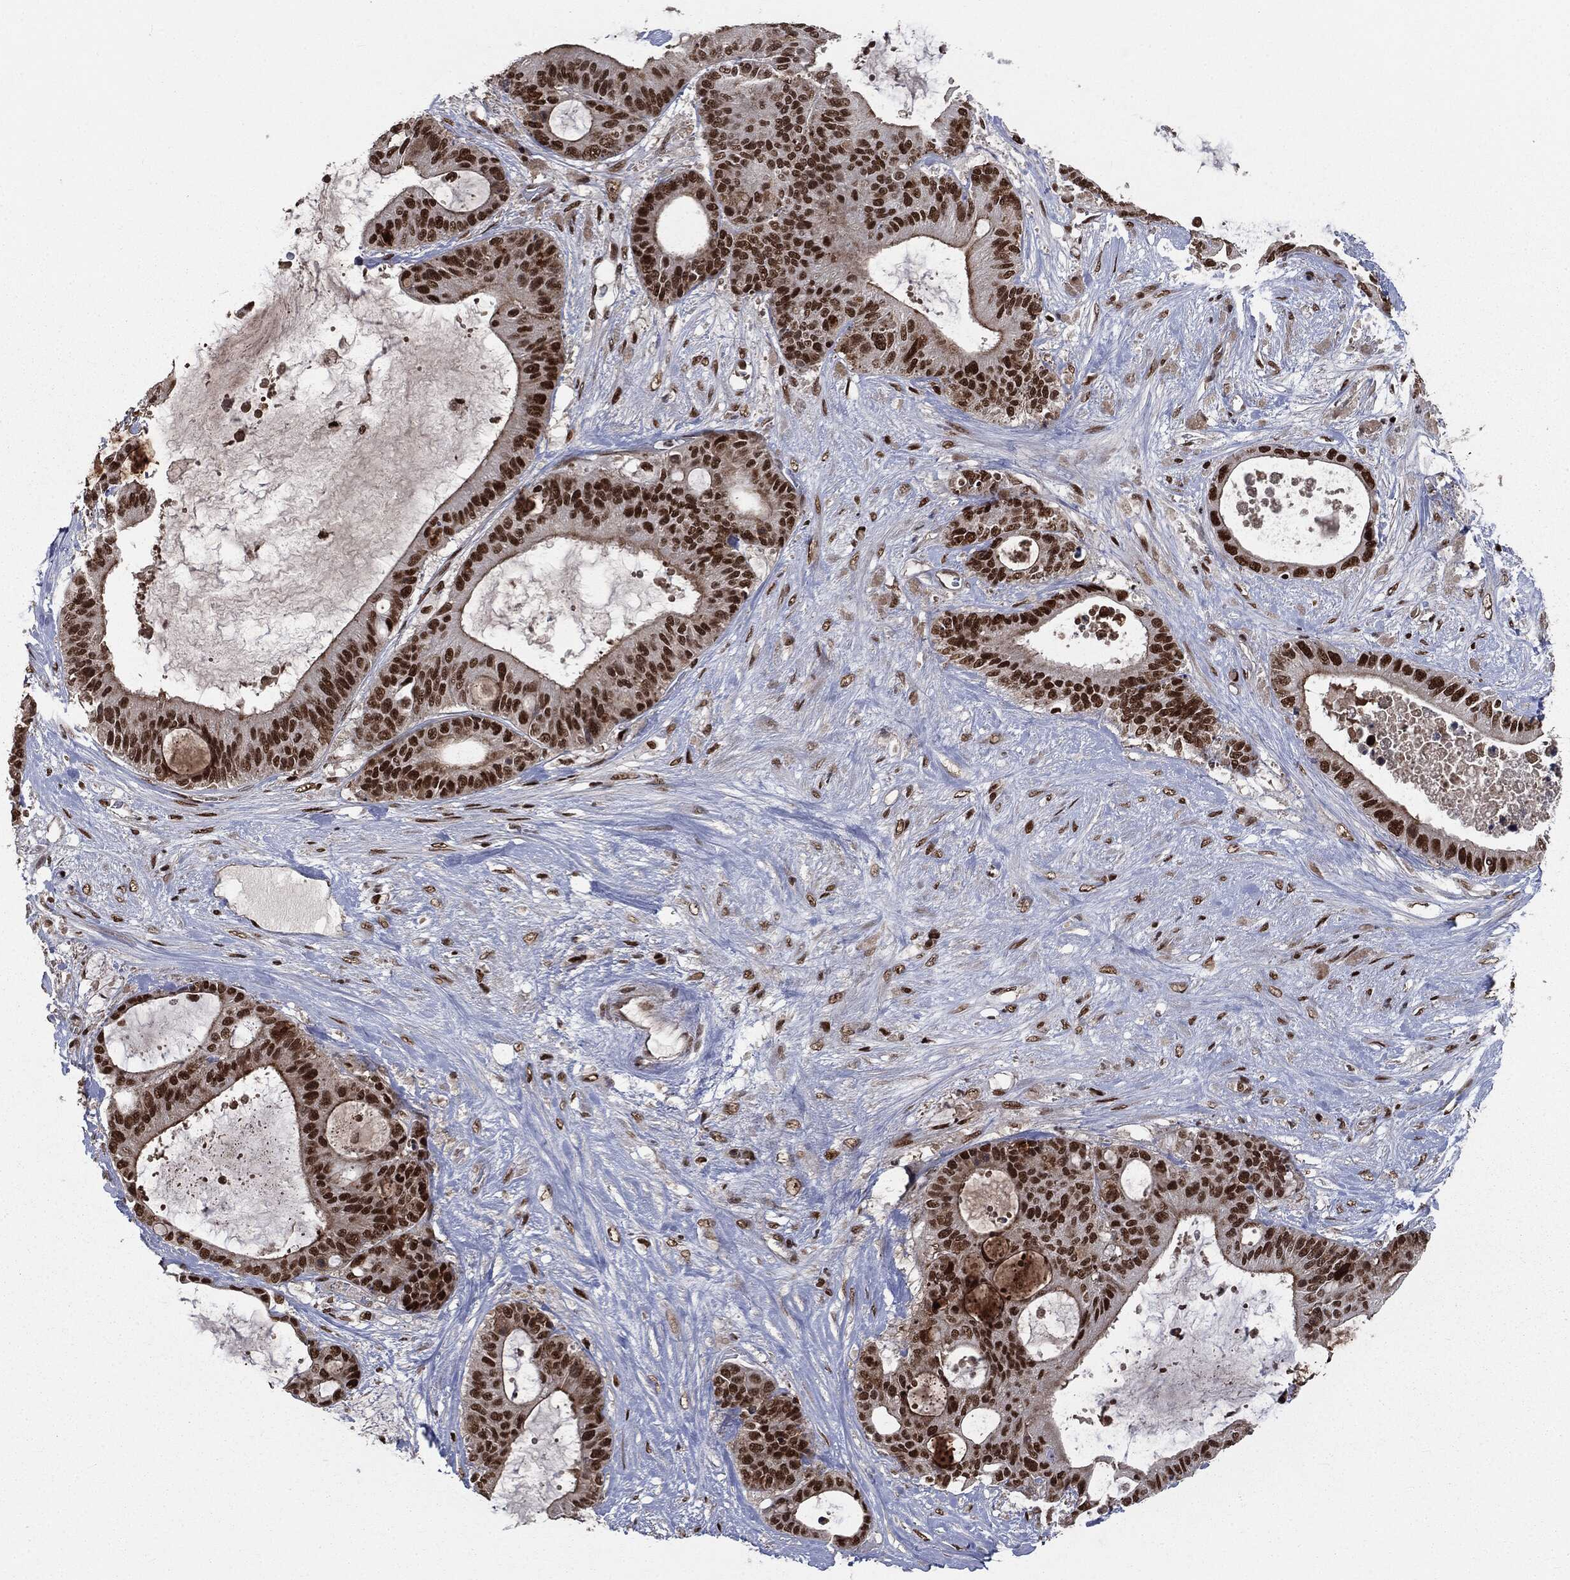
{"staining": {"intensity": "strong", "quantity": ">75%", "location": "nuclear"}, "tissue": "liver cancer", "cell_type": "Tumor cells", "image_type": "cancer", "snomed": [{"axis": "morphology", "description": "Normal tissue, NOS"}, {"axis": "morphology", "description": "Cholangiocarcinoma"}, {"axis": "topography", "description": "Liver"}, {"axis": "topography", "description": "Peripheral nerve tissue"}], "caption": "Liver cholangiocarcinoma stained with immunohistochemistry (IHC) reveals strong nuclear staining in approximately >75% of tumor cells. (brown staining indicates protein expression, while blue staining denotes nuclei).", "gene": "DPH2", "patient": {"sex": "female", "age": 73}}